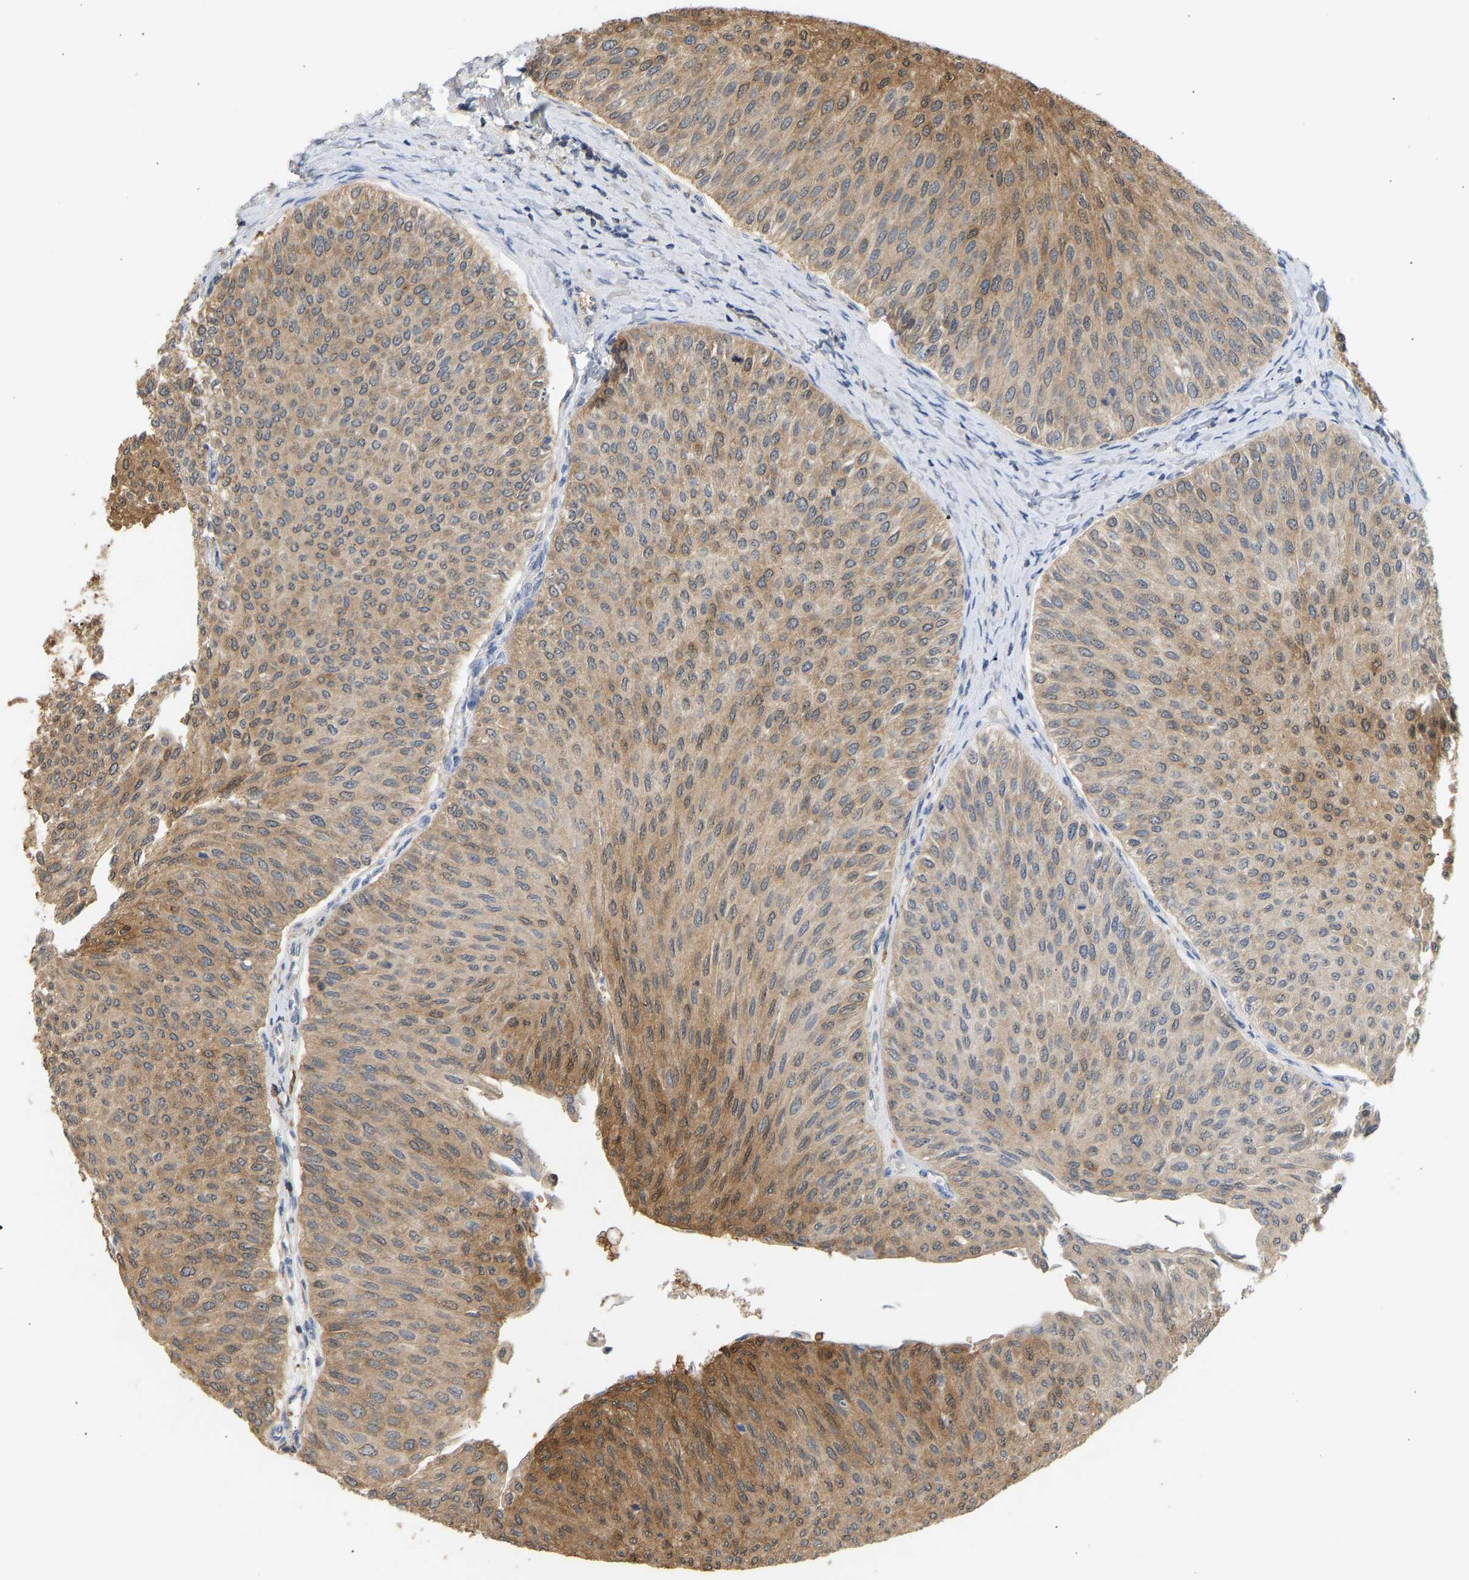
{"staining": {"intensity": "moderate", "quantity": ">75%", "location": "cytoplasmic/membranous"}, "tissue": "urothelial cancer", "cell_type": "Tumor cells", "image_type": "cancer", "snomed": [{"axis": "morphology", "description": "Urothelial carcinoma, Low grade"}, {"axis": "topography", "description": "Urinary bladder"}], "caption": "Low-grade urothelial carcinoma stained for a protein (brown) reveals moderate cytoplasmic/membranous positive expression in about >75% of tumor cells.", "gene": "ENO1", "patient": {"sex": "male", "age": 78}}